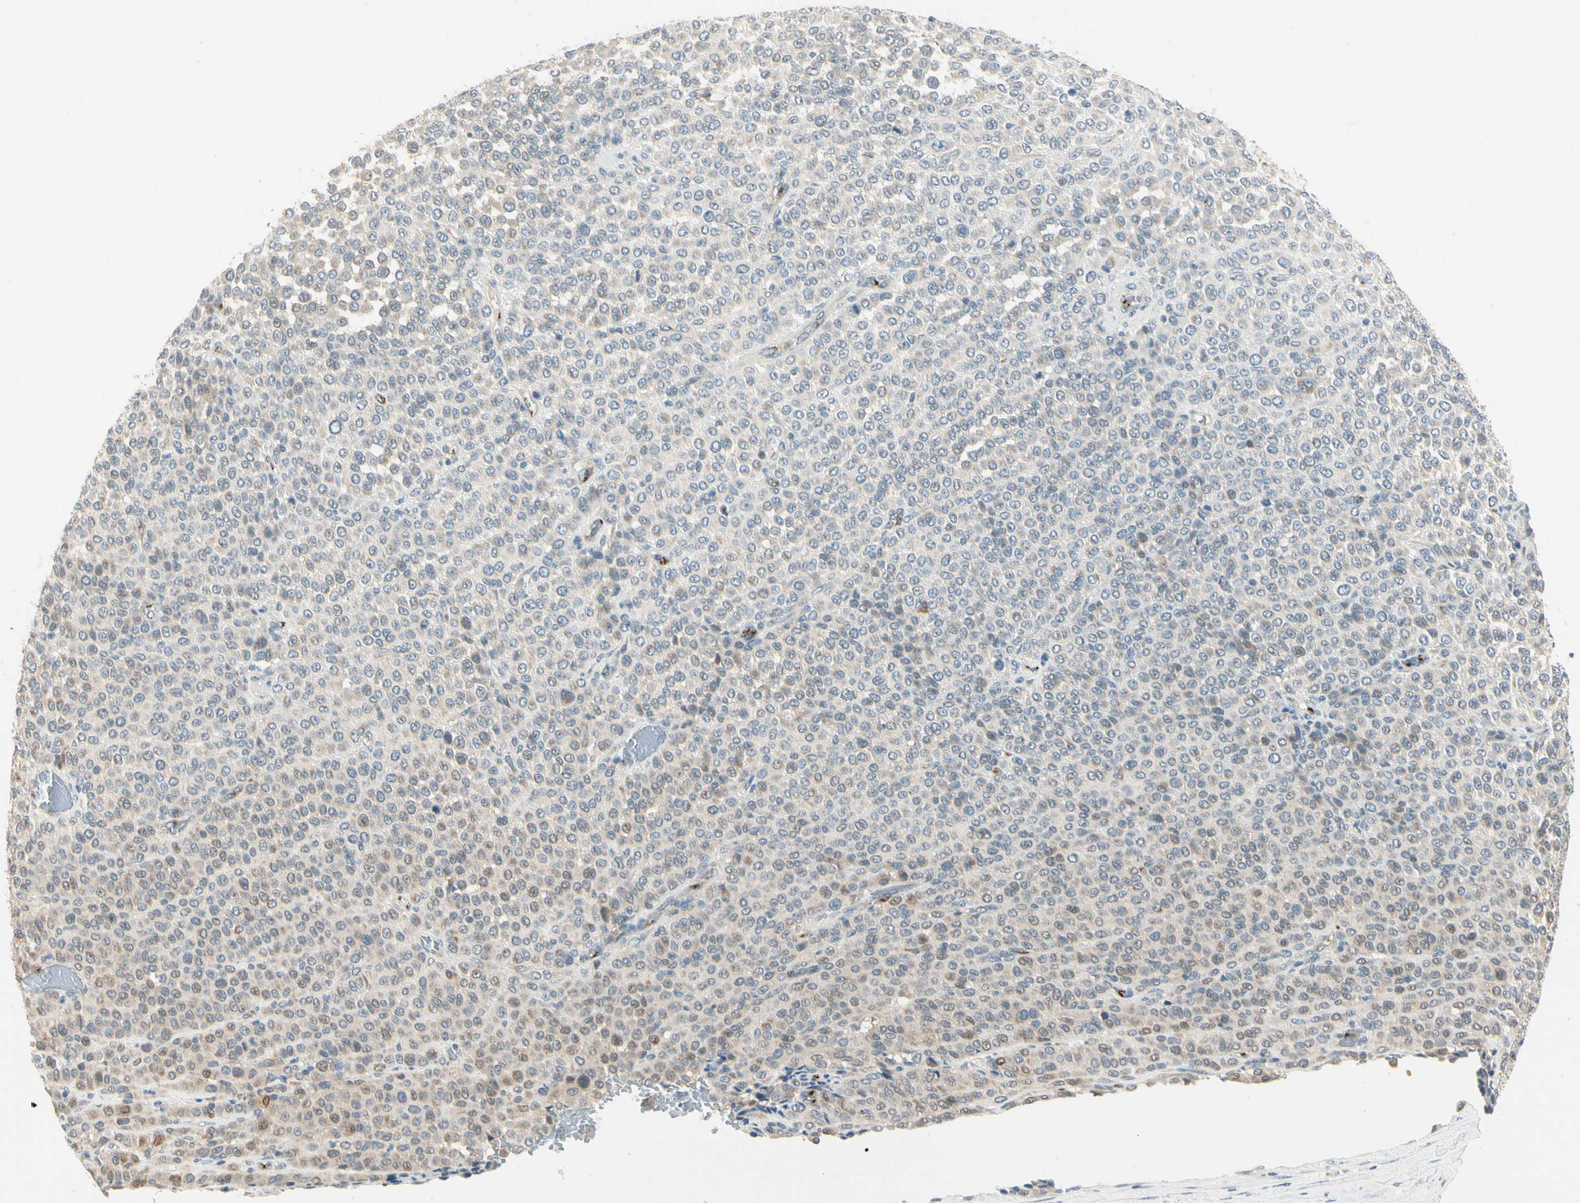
{"staining": {"intensity": "weak", "quantity": "25%-75%", "location": "cytoplasmic/membranous"}, "tissue": "melanoma", "cell_type": "Tumor cells", "image_type": "cancer", "snomed": [{"axis": "morphology", "description": "Malignant melanoma, Metastatic site"}, {"axis": "topography", "description": "Pancreas"}], "caption": "This photomicrograph shows IHC staining of human melanoma, with low weak cytoplasmic/membranous staining in approximately 25%-75% of tumor cells.", "gene": "MANSC1", "patient": {"sex": "female", "age": 30}}